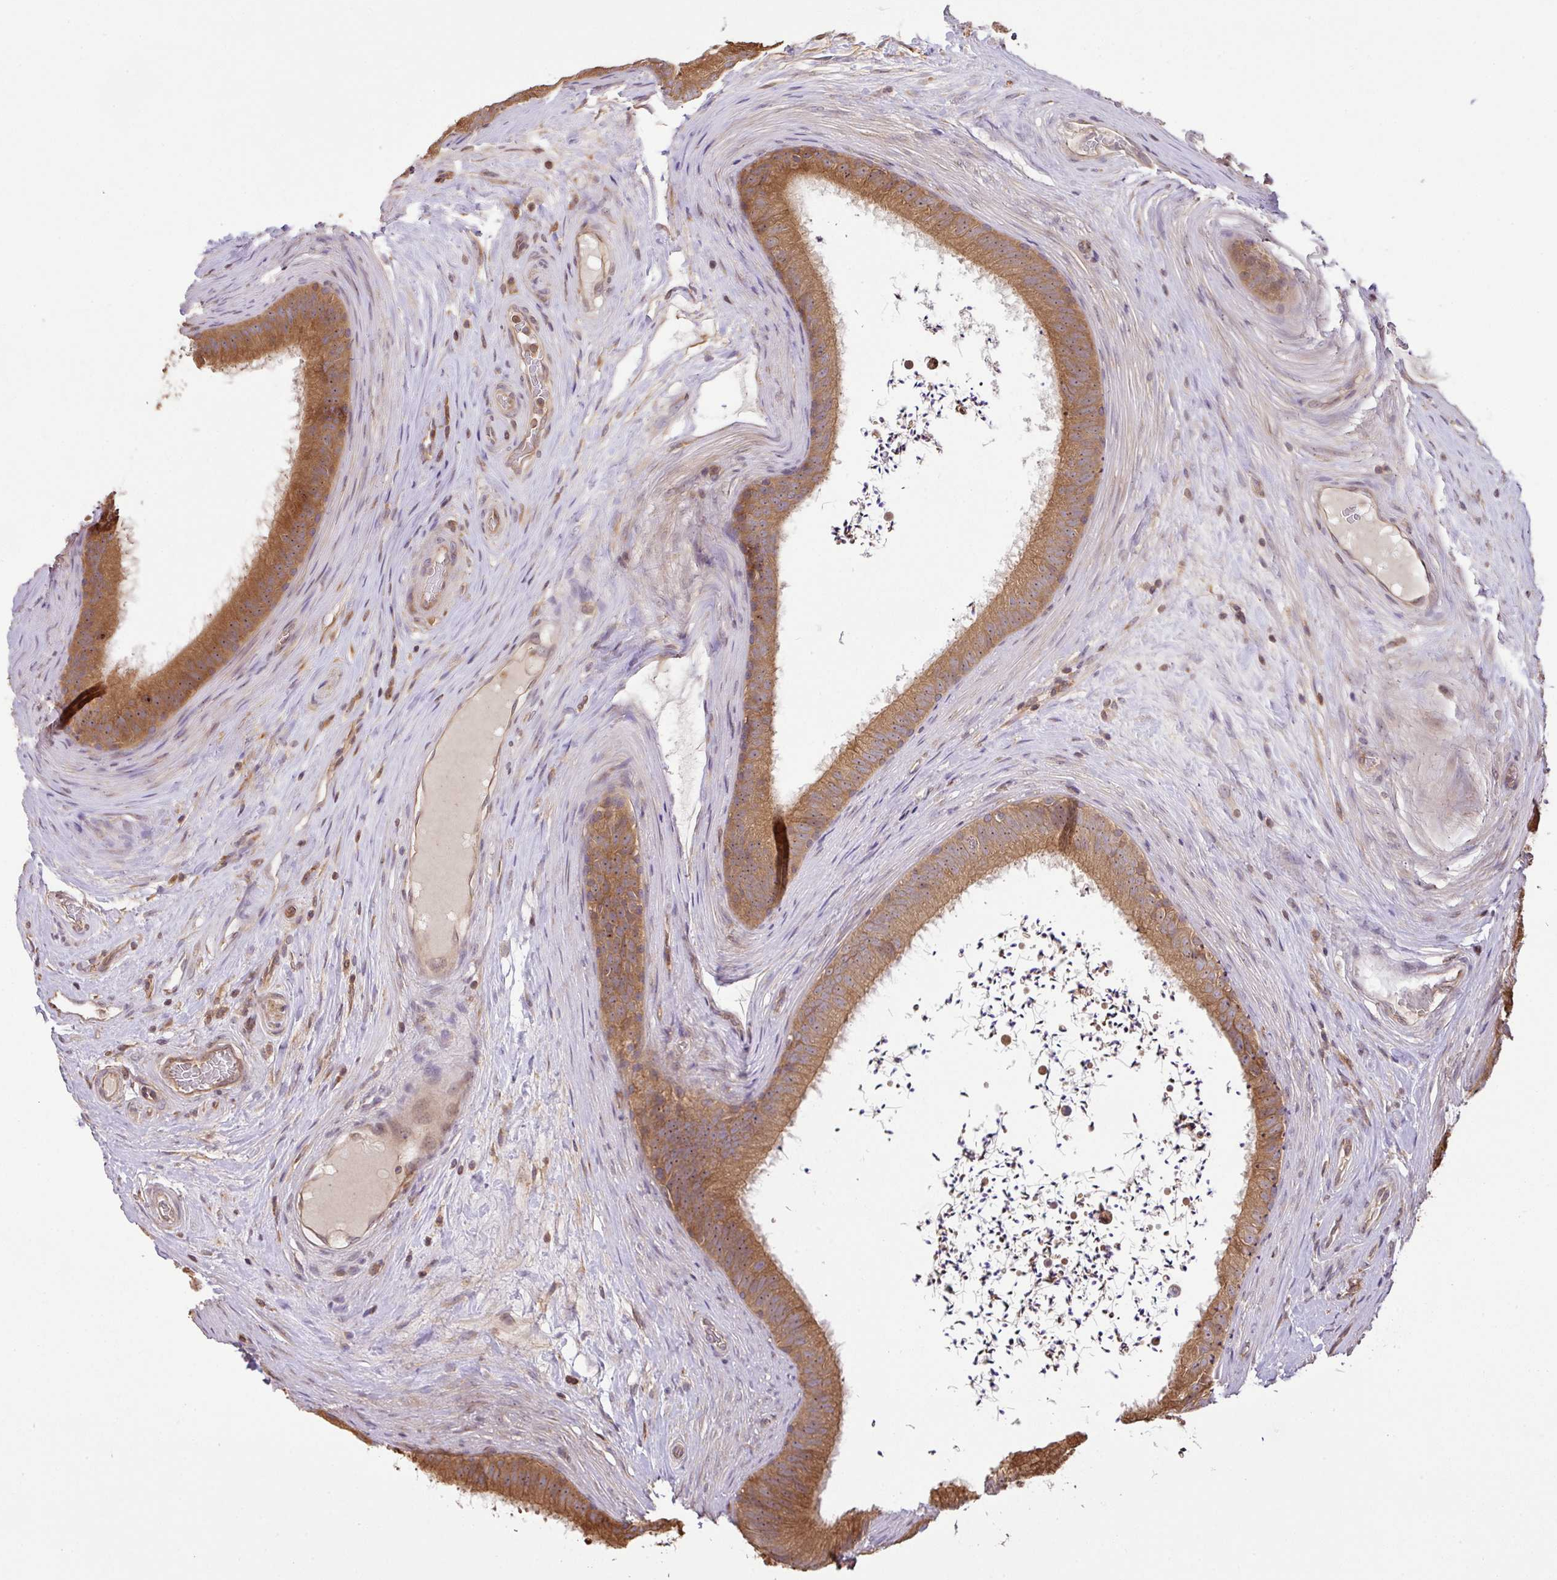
{"staining": {"intensity": "moderate", "quantity": ">75%", "location": "cytoplasmic/membranous"}, "tissue": "epididymis", "cell_type": "Glandular cells", "image_type": "normal", "snomed": [{"axis": "morphology", "description": "Normal tissue, NOS"}, {"axis": "topography", "description": "Testis"}, {"axis": "topography", "description": "Epididymis"}], "caption": "Protein expression analysis of unremarkable epididymis demonstrates moderate cytoplasmic/membranous expression in approximately >75% of glandular cells. The staining was performed using DAB, with brown indicating positive protein expression. Nuclei are stained blue with hematoxylin.", "gene": "VENTX", "patient": {"sex": "male", "age": 41}}